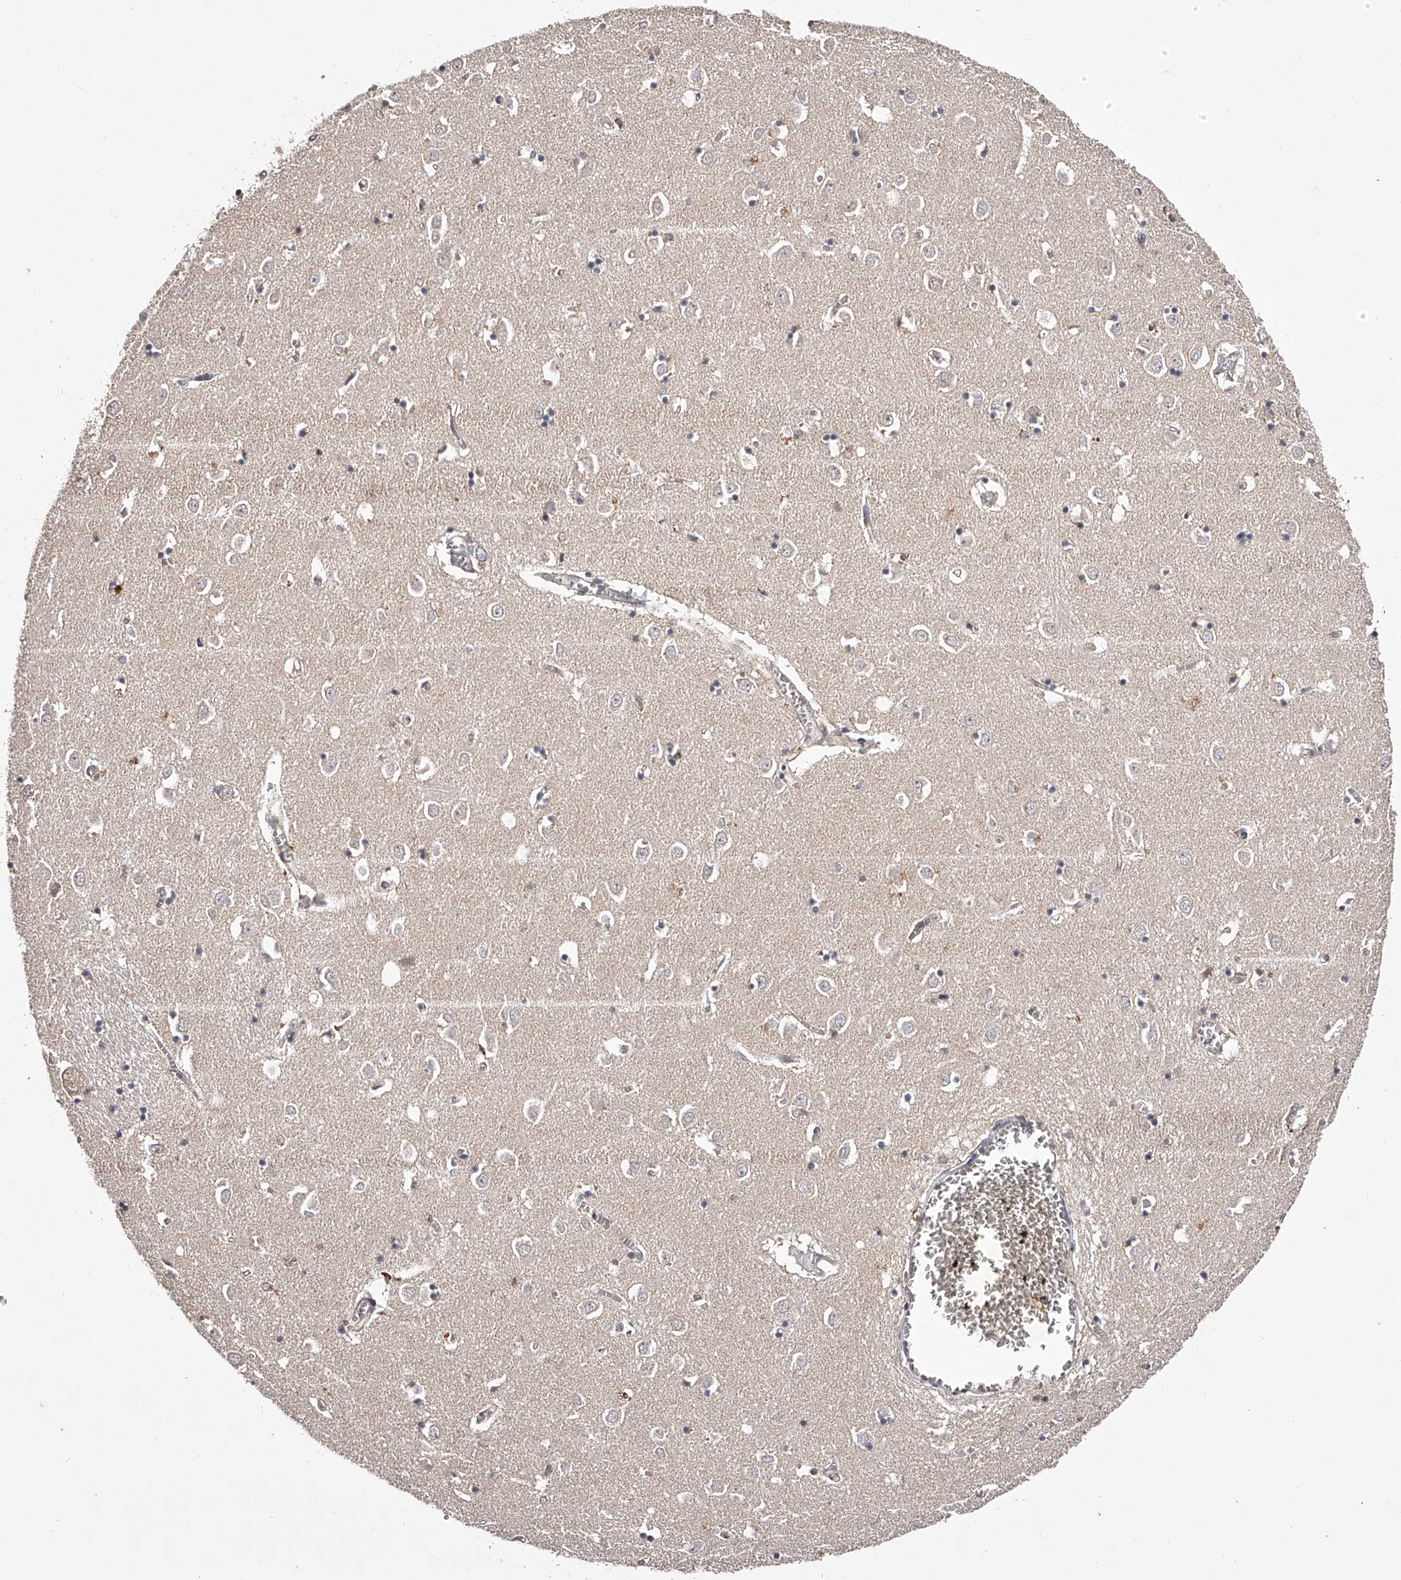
{"staining": {"intensity": "weak", "quantity": "<25%", "location": "cytoplasmic/membranous"}, "tissue": "caudate", "cell_type": "Glial cells", "image_type": "normal", "snomed": [{"axis": "morphology", "description": "Normal tissue, NOS"}, {"axis": "topography", "description": "Lateral ventricle wall"}], "caption": "DAB (3,3'-diaminobenzidine) immunohistochemical staining of unremarkable caudate exhibits no significant expression in glial cells.", "gene": "ODF2L", "patient": {"sex": "male", "age": 70}}